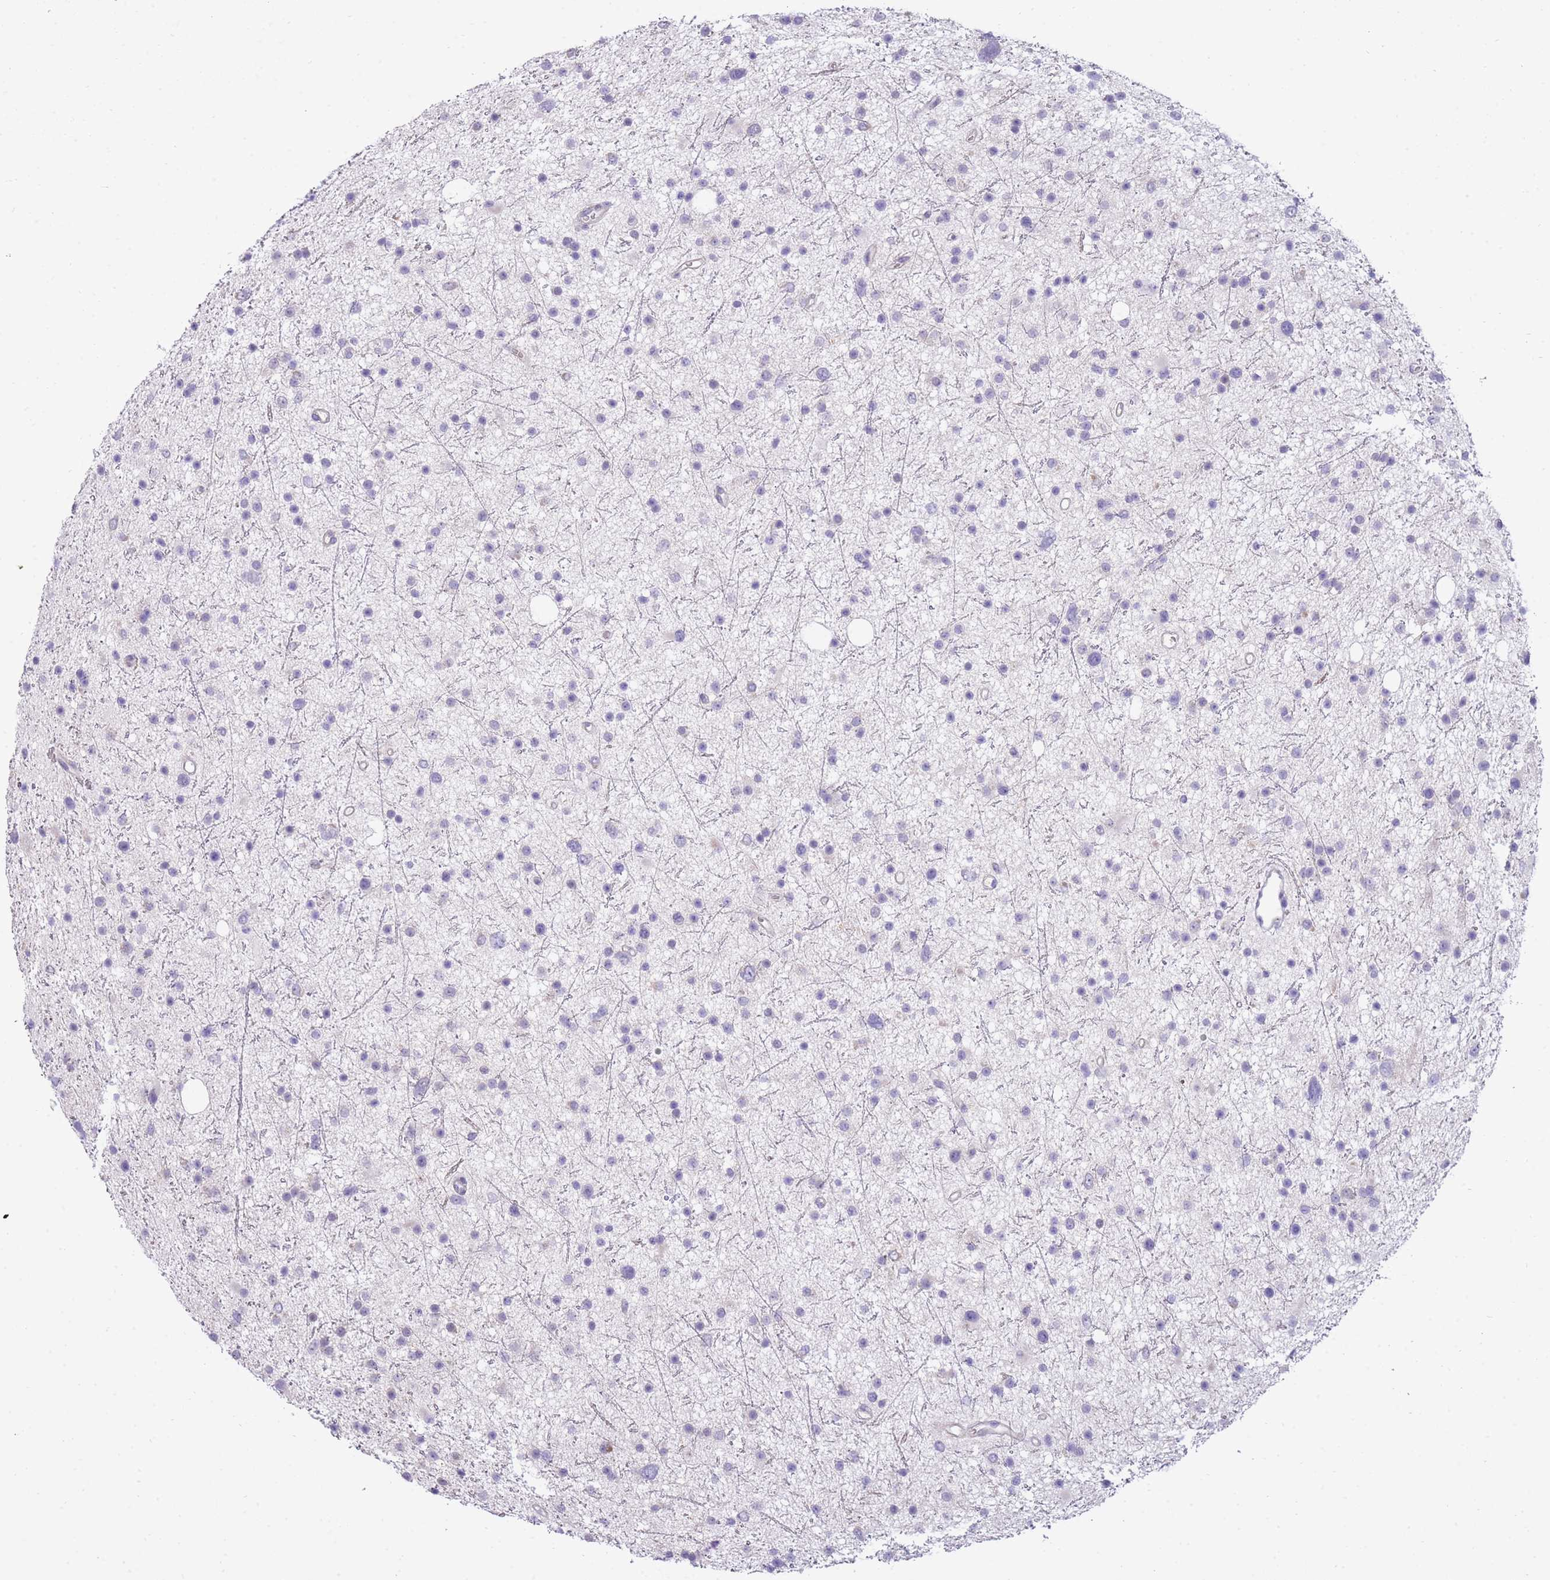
{"staining": {"intensity": "negative", "quantity": "none", "location": "none"}, "tissue": "glioma", "cell_type": "Tumor cells", "image_type": "cancer", "snomed": [{"axis": "morphology", "description": "Glioma, malignant, Low grade"}, {"axis": "topography", "description": "Cerebral cortex"}], "caption": "This is a histopathology image of immunohistochemistry (IHC) staining of malignant low-grade glioma, which shows no expression in tumor cells.", "gene": "PRR23B", "patient": {"sex": "female", "age": 39}}